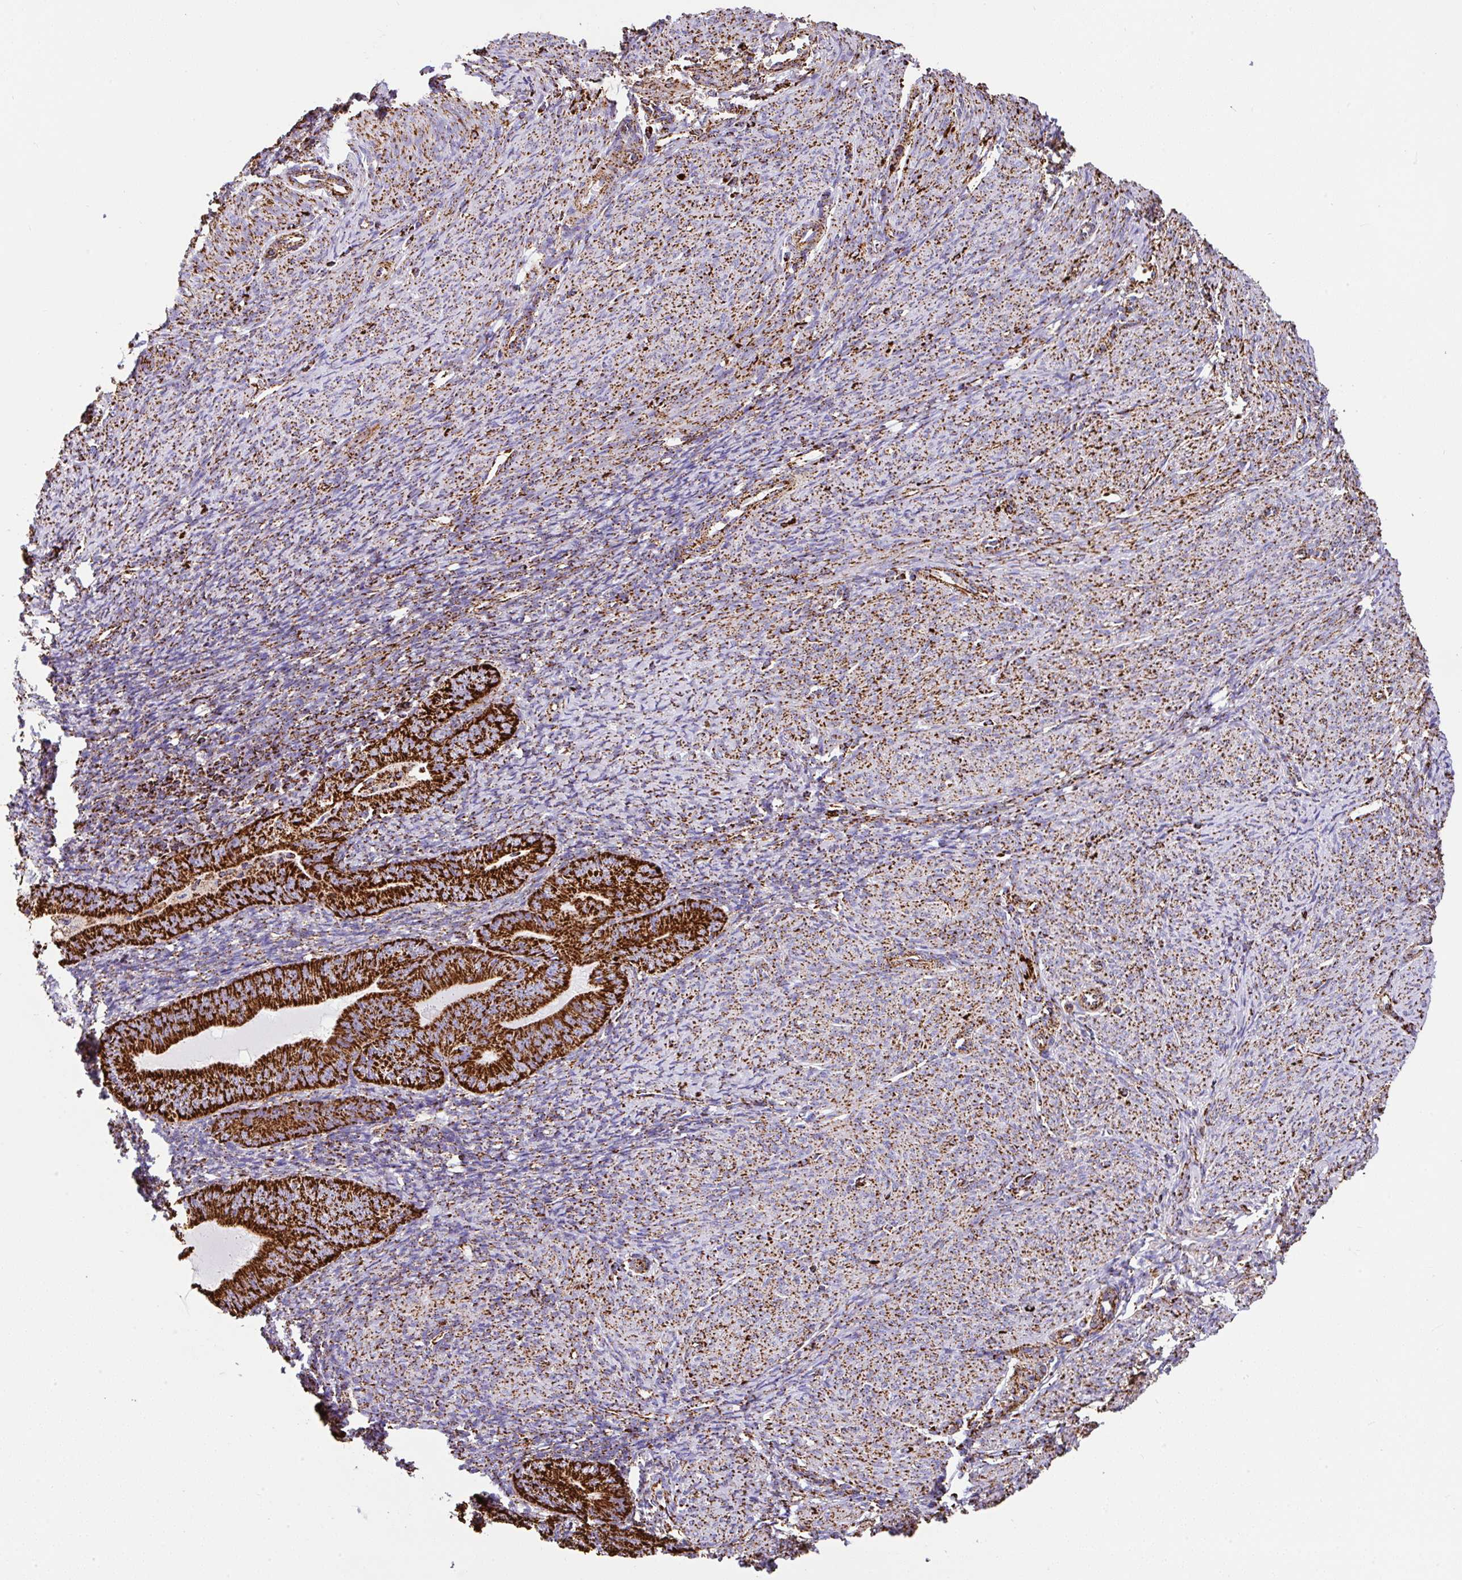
{"staining": {"intensity": "strong", "quantity": ">75%", "location": "cytoplasmic/membranous"}, "tissue": "endometrial cancer", "cell_type": "Tumor cells", "image_type": "cancer", "snomed": [{"axis": "morphology", "description": "Adenocarcinoma, NOS"}, {"axis": "topography", "description": "Endometrium"}], "caption": "Immunohistochemical staining of human endometrial cancer reveals strong cytoplasmic/membranous protein expression in about >75% of tumor cells. The staining was performed using DAB (3,3'-diaminobenzidine) to visualize the protein expression in brown, while the nuclei were stained in blue with hematoxylin (Magnification: 20x).", "gene": "ANKRD33B", "patient": {"sex": "female", "age": 57}}